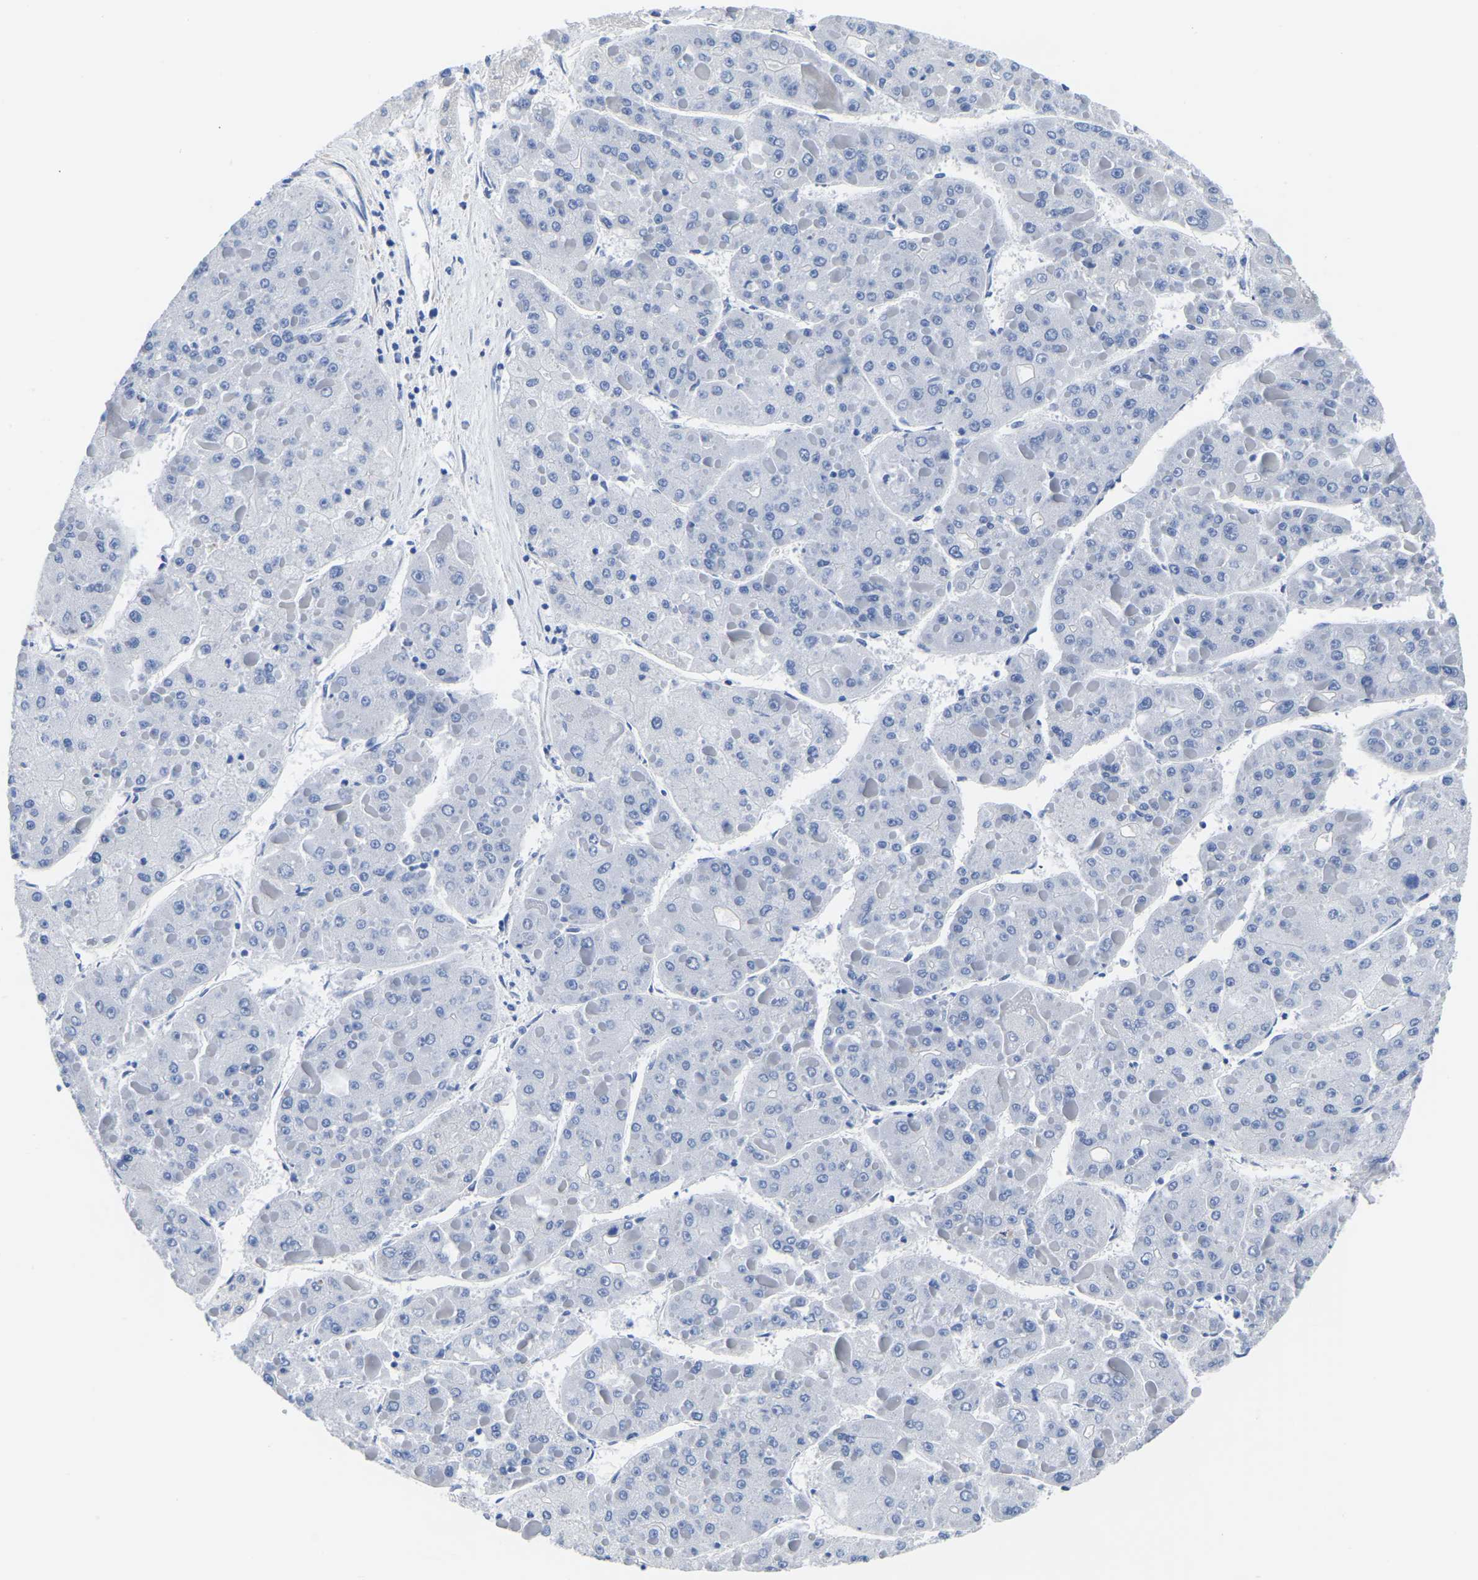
{"staining": {"intensity": "negative", "quantity": "none", "location": "none"}, "tissue": "liver cancer", "cell_type": "Tumor cells", "image_type": "cancer", "snomed": [{"axis": "morphology", "description": "Carcinoma, Hepatocellular, NOS"}, {"axis": "topography", "description": "Liver"}], "caption": "Immunohistochemistry of human liver cancer (hepatocellular carcinoma) shows no positivity in tumor cells. (Immunohistochemistry (ihc), brightfield microscopy, high magnification).", "gene": "SLC45A3", "patient": {"sex": "female", "age": 73}}